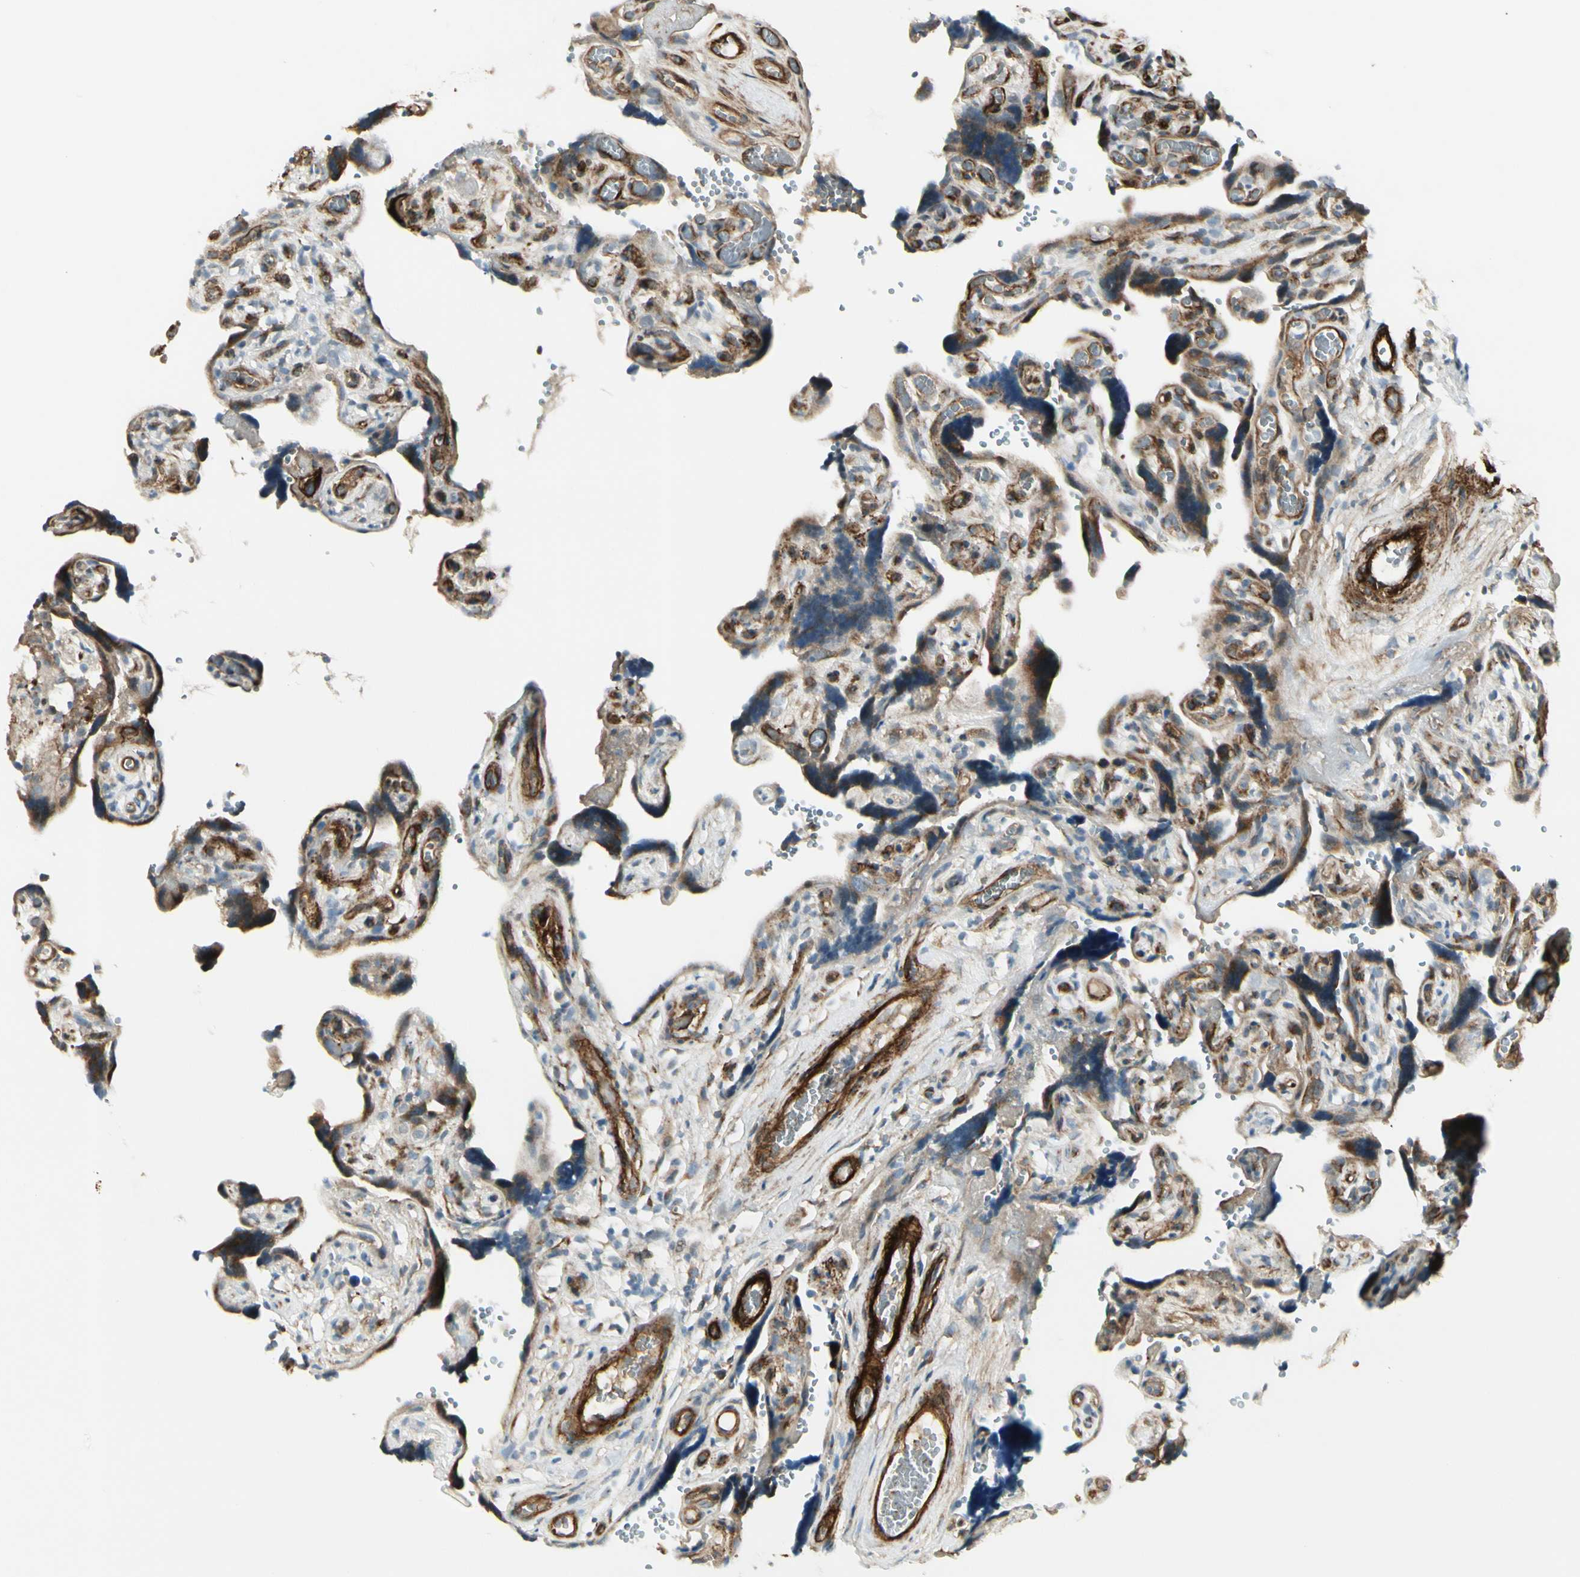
{"staining": {"intensity": "moderate", "quantity": "25%-75%", "location": "cytoplasmic/membranous"}, "tissue": "placenta", "cell_type": "Trophoblastic cells", "image_type": "normal", "snomed": [{"axis": "morphology", "description": "Normal tissue, NOS"}, {"axis": "topography", "description": "Placenta"}], "caption": "Immunohistochemistry micrograph of benign placenta stained for a protein (brown), which reveals medium levels of moderate cytoplasmic/membranous staining in approximately 25%-75% of trophoblastic cells.", "gene": "MCAM", "patient": {"sex": "female", "age": 30}}